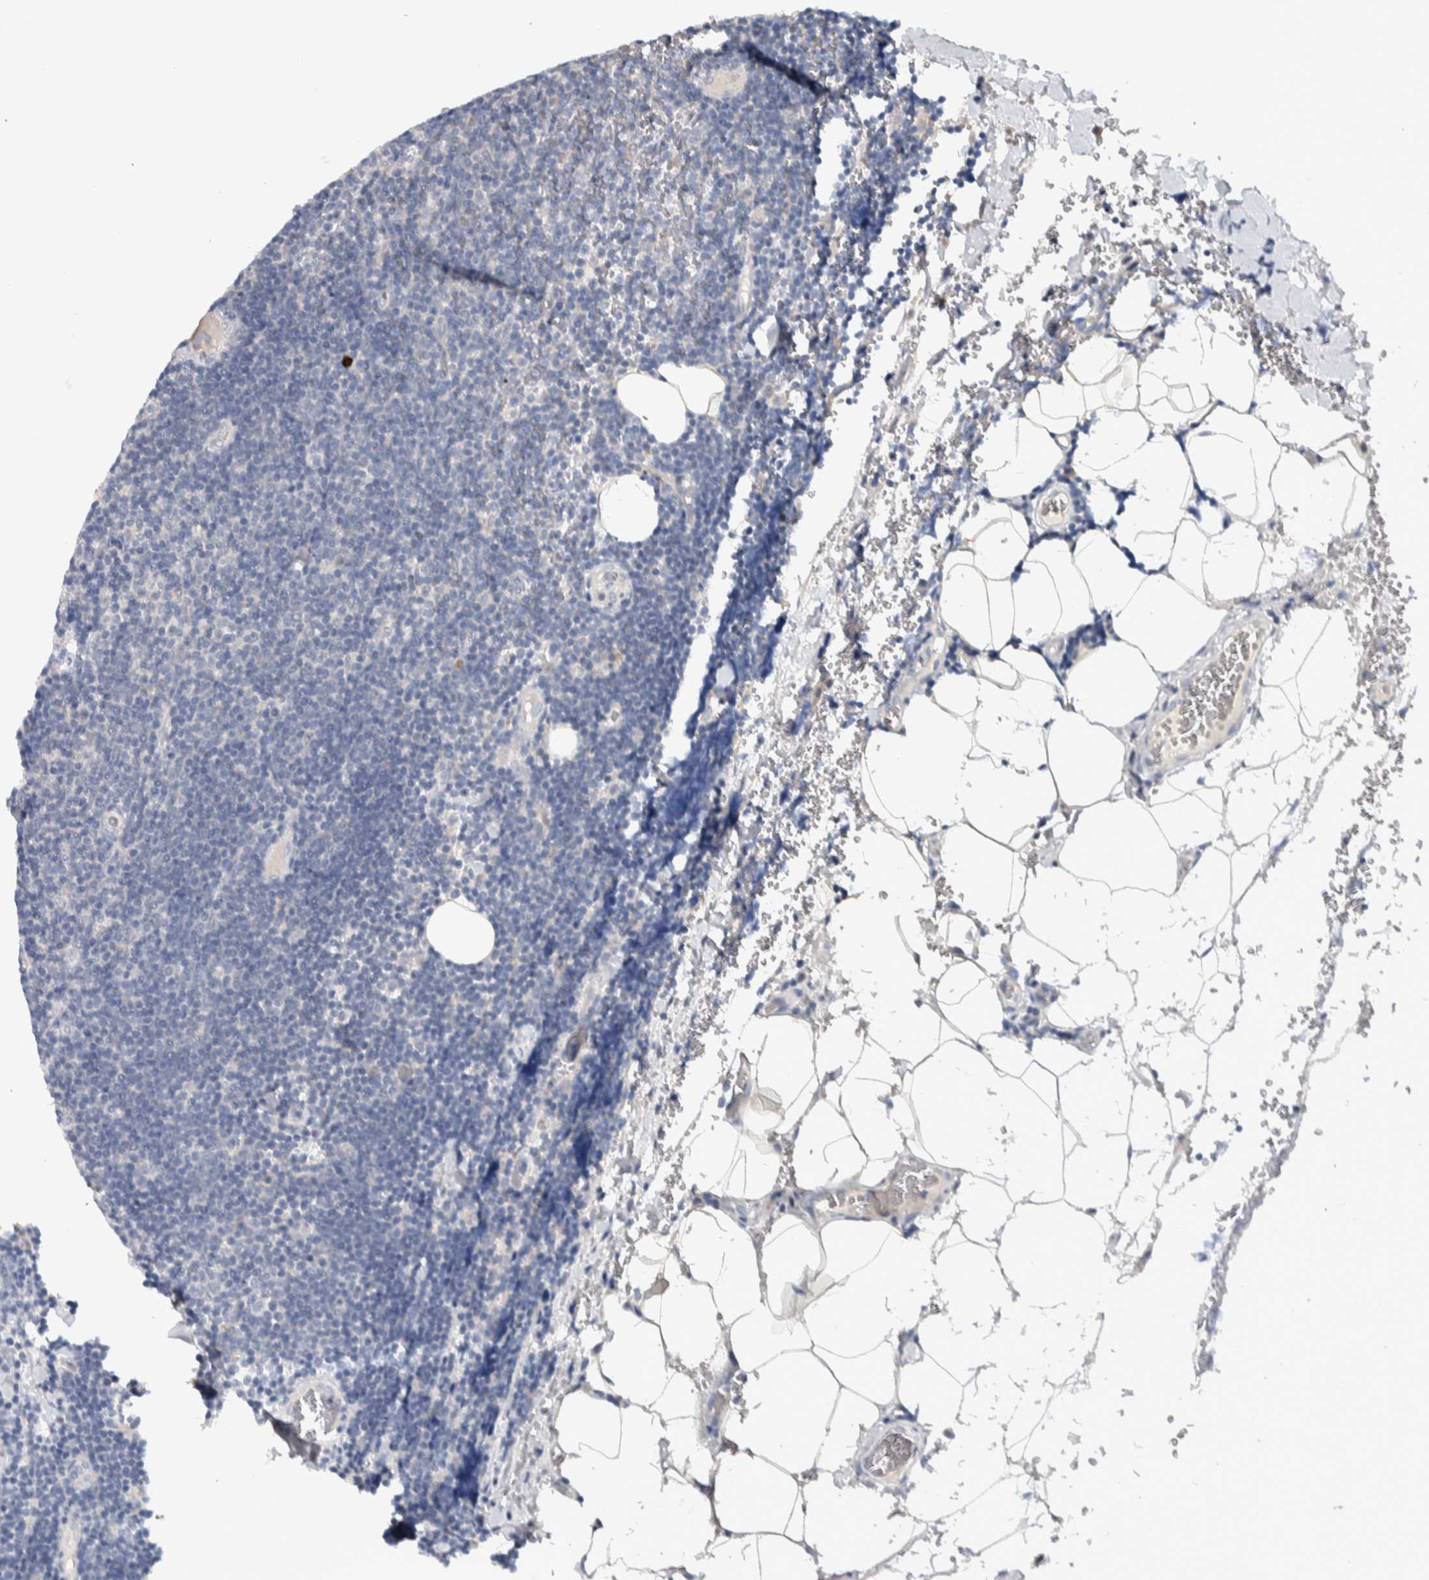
{"staining": {"intensity": "negative", "quantity": "none", "location": "none"}, "tissue": "lymphoma", "cell_type": "Tumor cells", "image_type": "cancer", "snomed": [{"axis": "morphology", "description": "Malignant lymphoma, non-Hodgkin's type, Low grade"}, {"axis": "topography", "description": "Lymph node"}], "caption": "High magnification brightfield microscopy of malignant lymphoma, non-Hodgkin's type (low-grade) stained with DAB (brown) and counterstained with hematoxylin (blue): tumor cells show no significant staining.", "gene": "ADPRM", "patient": {"sex": "male", "age": 66}}